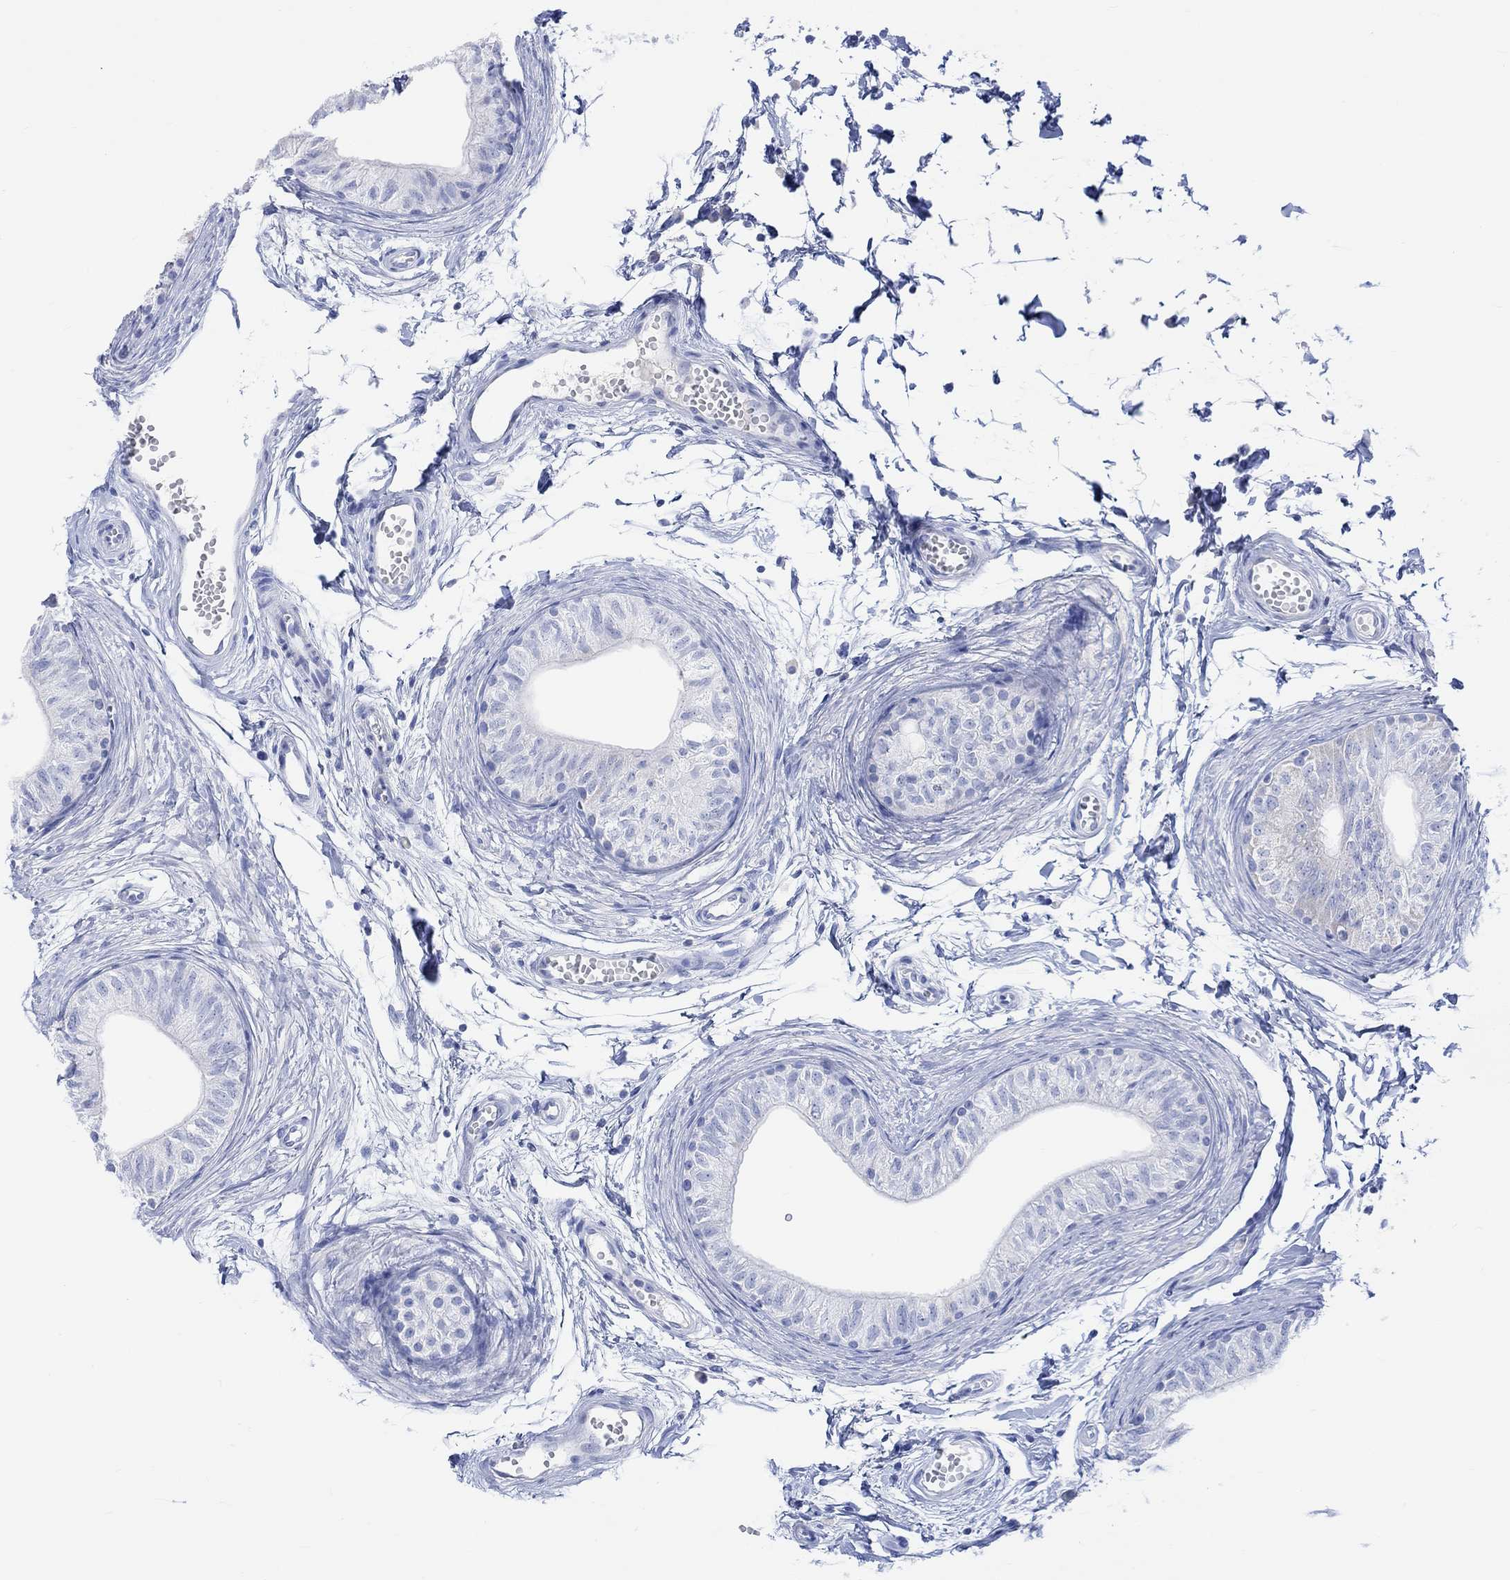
{"staining": {"intensity": "negative", "quantity": "none", "location": "none"}, "tissue": "epididymis", "cell_type": "Glandular cells", "image_type": "normal", "snomed": [{"axis": "morphology", "description": "Normal tissue, NOS"}, {"axis": "topography", "description": "Epididymis"}], "caption": "IHC of benign epididymis shows no positivity in glandular cells.", "gene": "CALCA", "patient": {"sex": "male", "age": 22}}